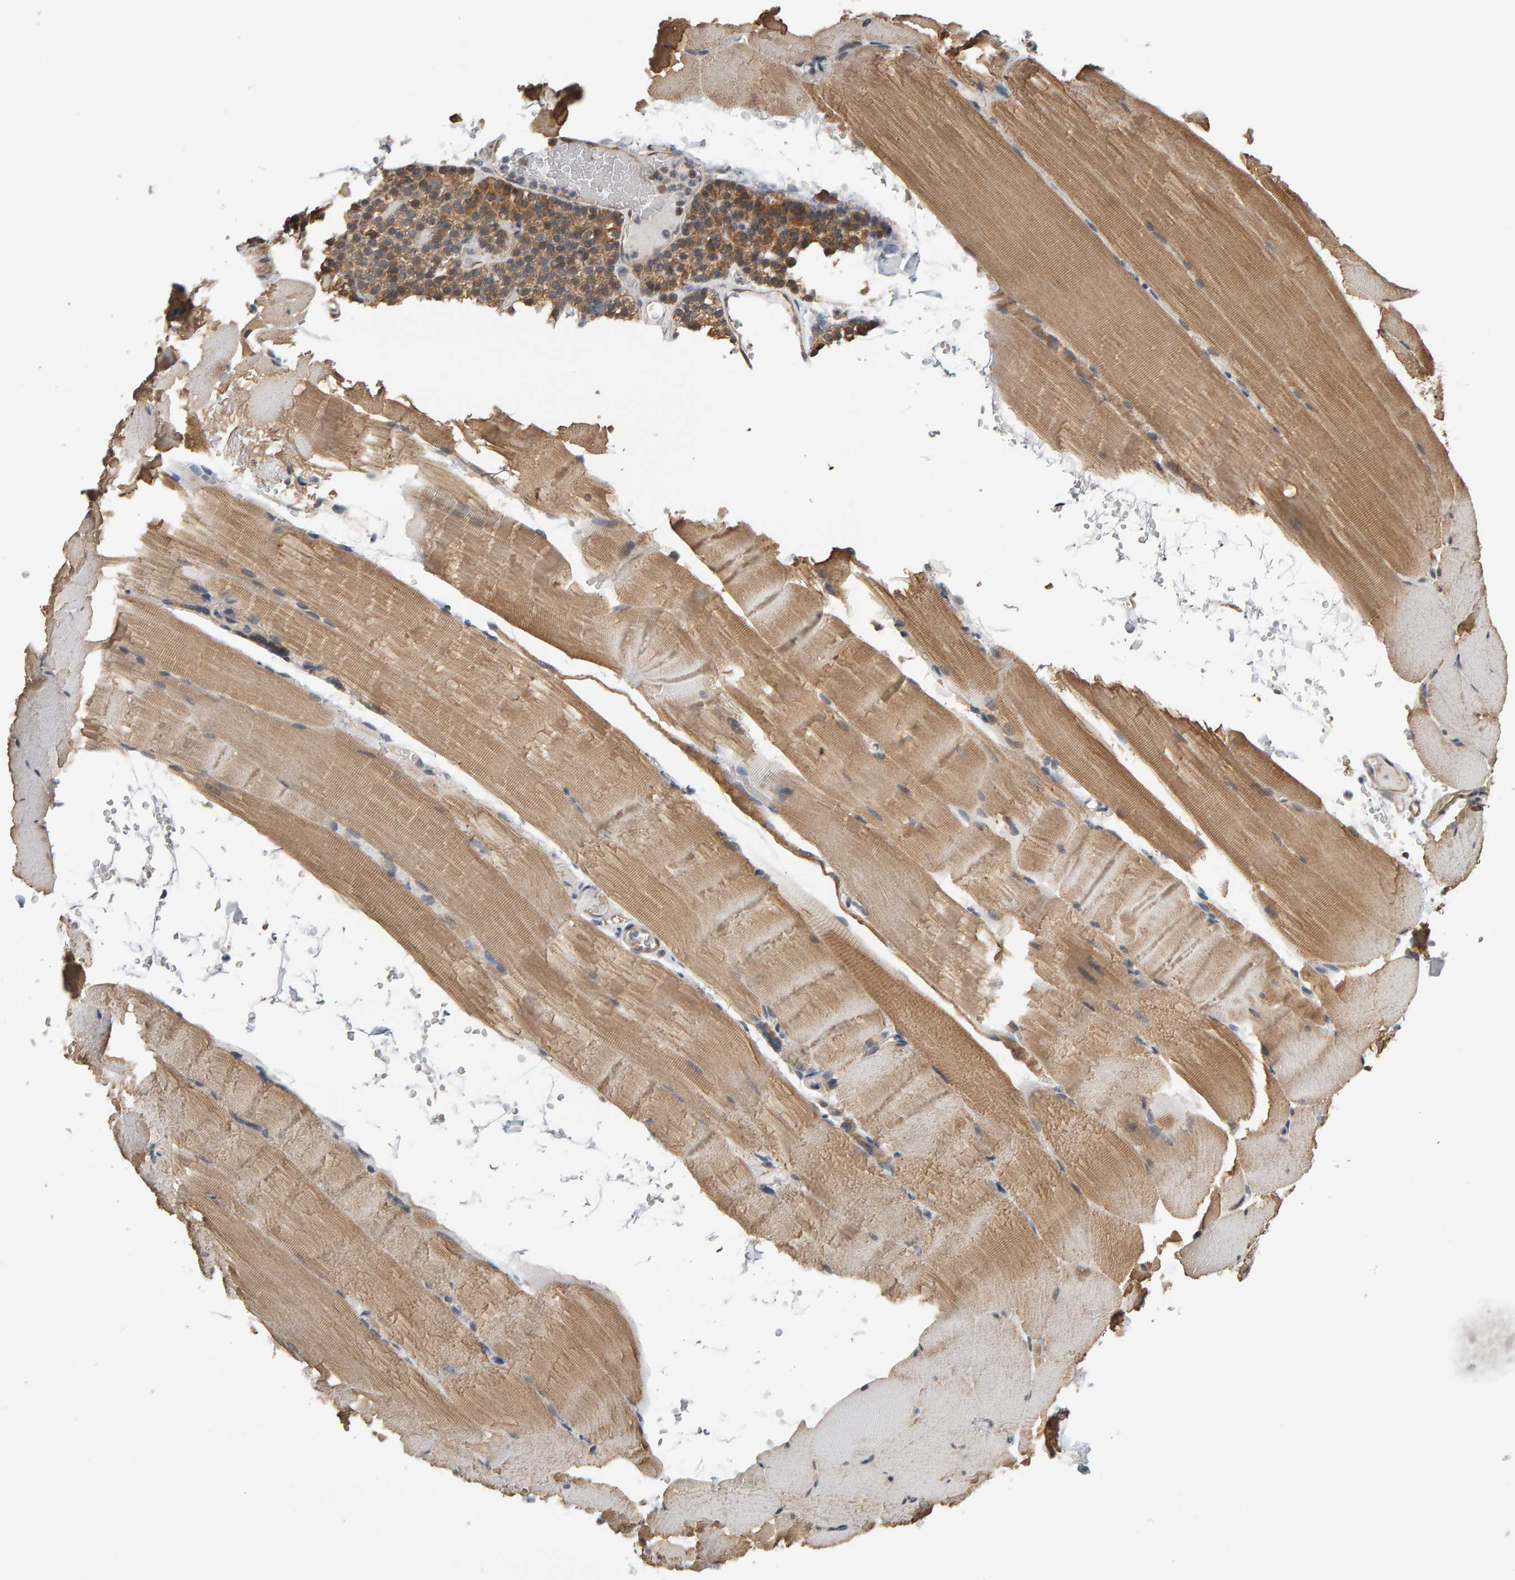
{"staining": {"intensity": "moderate", "quantity": ">75%", "location": "cytoplasmic/membranous"}, "tissue": "skeletal muscle", "cell_type": "Myocytes", "image_type": "normal", "snomed": [{"axis": "morphology", "description": "Normal tissue, NOS"}, {"axis": "topography", "description": "Skeletal muscle"}, {"axis": "topography", "description": "Parathyroid gland"}], "caption": "Immunohistochemical staining of benign human skeletal muscle shows >75% levels of moderate cytoplasmic/membranous protein positivity in approximately >75% of myocytes. The staining was performed using DAB (3,3'-diaminobenzidine), with brown indicating positive protein expression. Nuclei are stained blue with hematoxylin.", "gene": "COASY", "patient": {"sex": "female", "age": 37}}